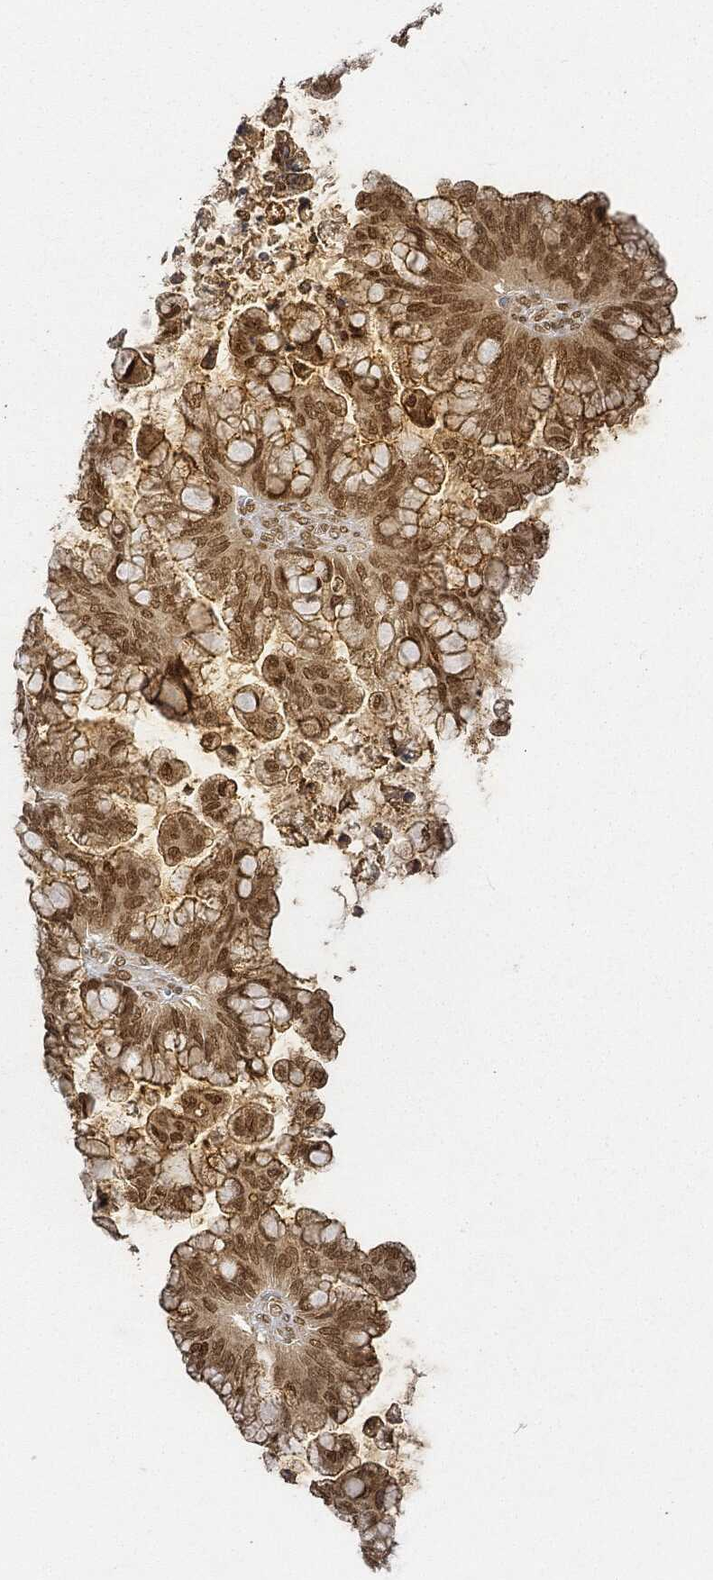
{"staining": {"intensity": "moderate", "quantity": ">75%", "location": "cytoplasmic/membranous,nuclear"}, "tissue": "ovarian cancer", "cell_type": "Tumor cells", "image_type": "cancer", "snomed": [{"axis": "morphology", "description": "Cystadenocarcinoma, mucinous, NOS"}, {"axis": "topography", "description": "Ovary"}], "caption": "Immunohistochemical staining of ovarian cancer exhibits moderate cytoplasmic/membranous and nuclear protein positivity in approximately >75% of tumor cells. The protein of interest is stained brown, and the nuclei are stained in blue (DAB (3,3'-diaminobenzidine) IHC with brightfield microscopy, high magnification).", "gene": "CIB1", "patient": {"sex": "female", "age": 67}}